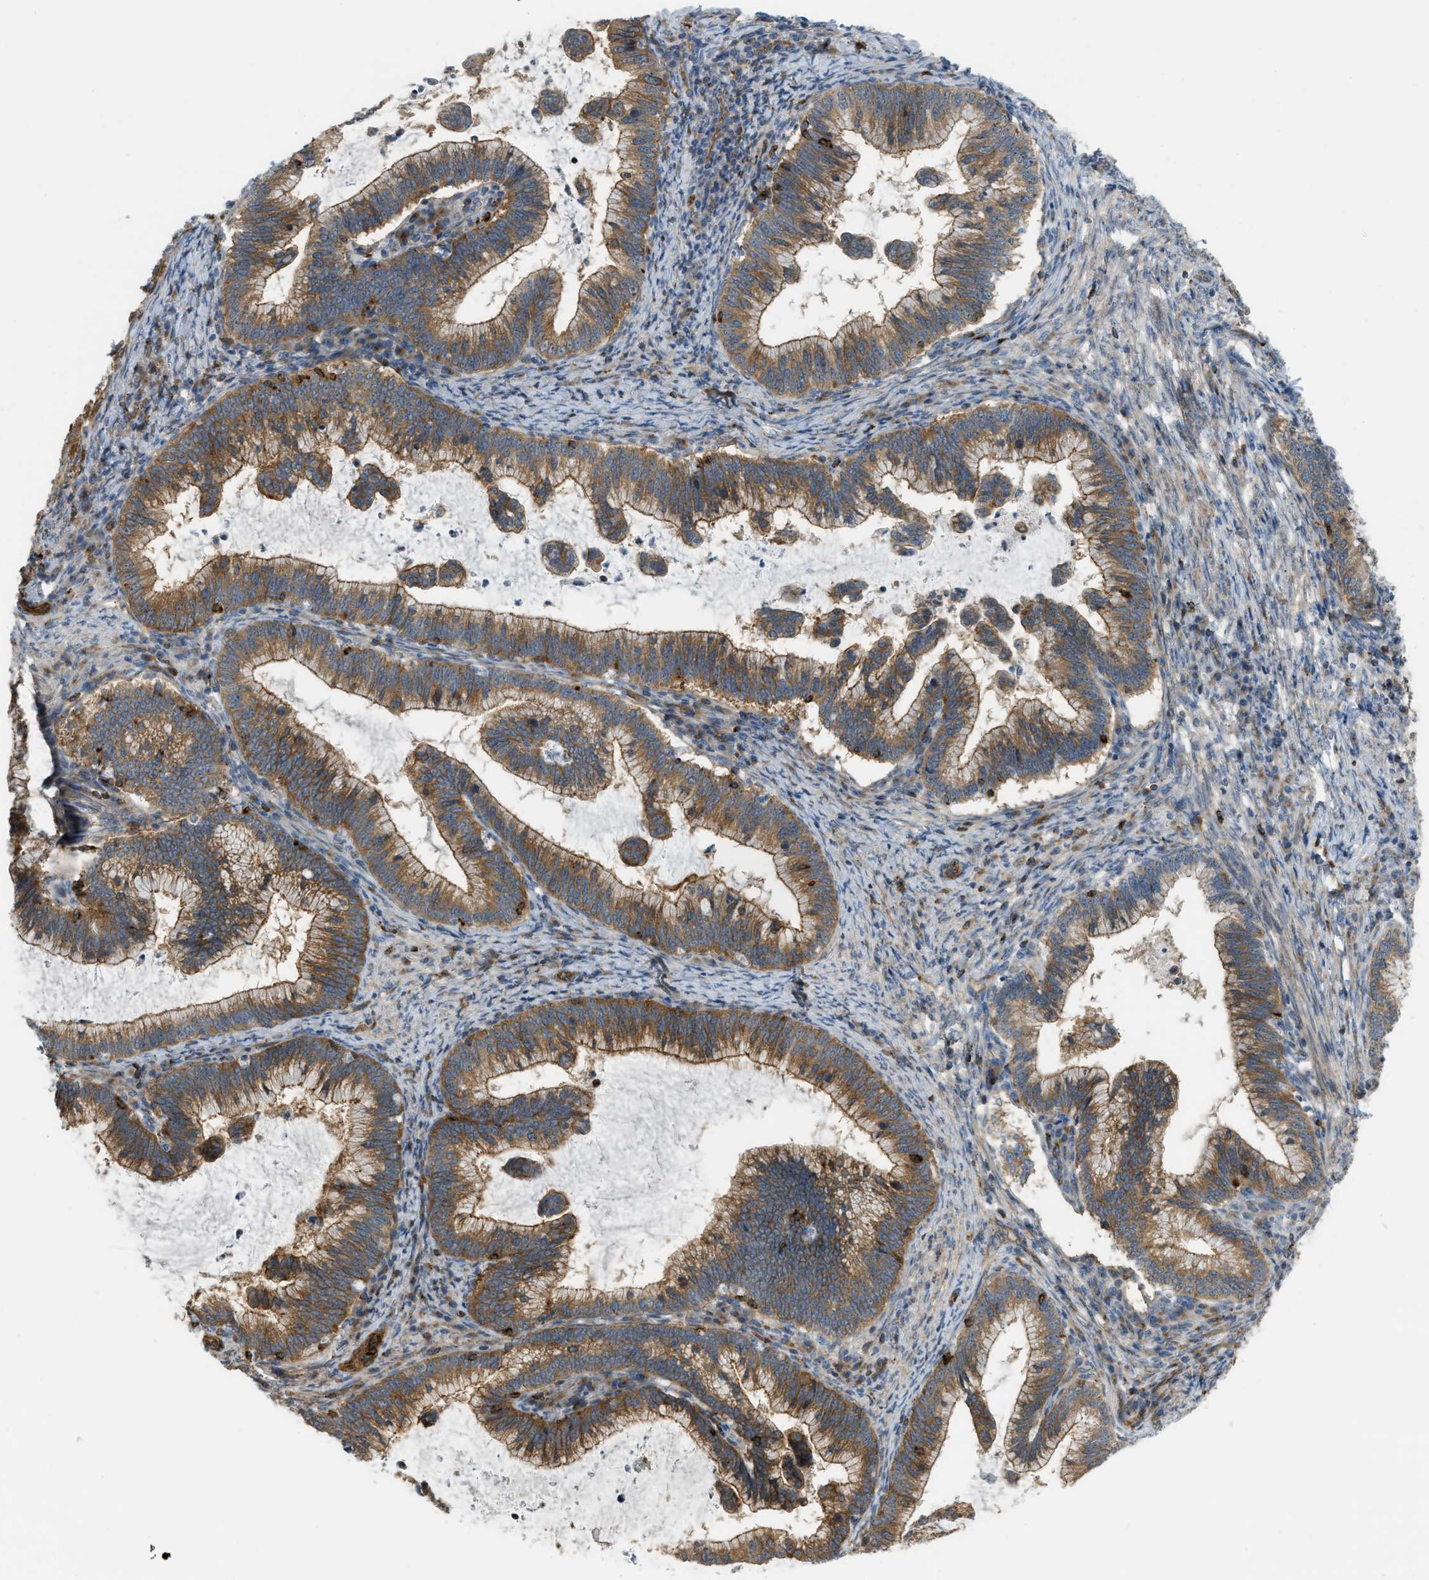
{"staining": {"intensity": "moderate", "quantity": ">75%", "location": "cytoplasmic/membranous"}, "tissue": "cervical cancer", "cell_type": "Tumor cells", "image_type": "cancer", "snomed": [{"axis": "morphology", "description": "Adenocarcinoma, NOS"}, {"axis": "topography", "description": "Cervix"}], "caption": "Adenocarcinoma (cervical) tissue reveals moderate cytoplasmic/membranous expression in approximately >75% of tumor cells", "gene": "KIAA1671", "patient": {"sex": "female", "age": 36}}